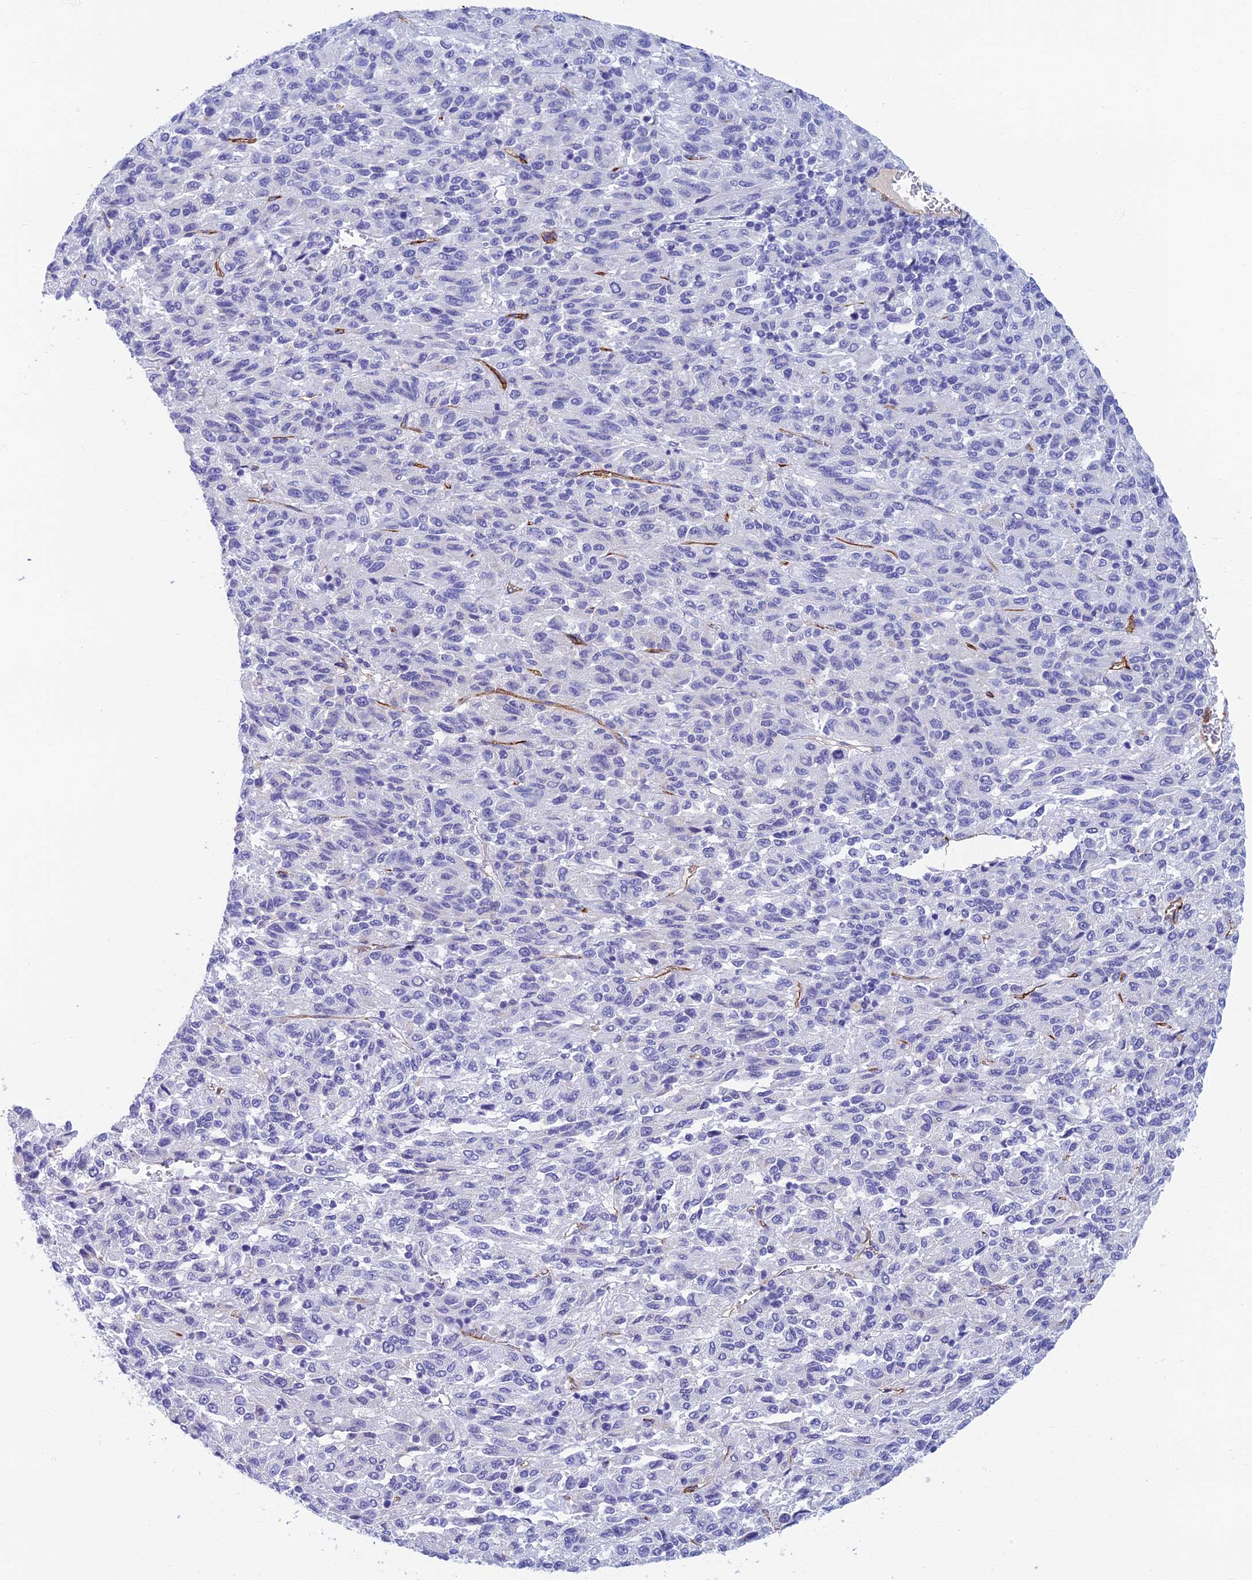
{"staining": {"intensity": "negative", "quantity": "none", "location": "none"}, "tissue": "melanoma", "cell_type": "Tumor cells", "image_type": "cancer", "snomed": [{"axis": "morphology", "description": "Malignant melanoma, Metastatic site"}, {"axis": "topography", "description": "Lung"}], "caption": "Tumor cells are negative for protein expression in human malignant melanoma (metastatic site).", "gene": "ETFRF1", "patient": {"sex": "male", "age": 64}}